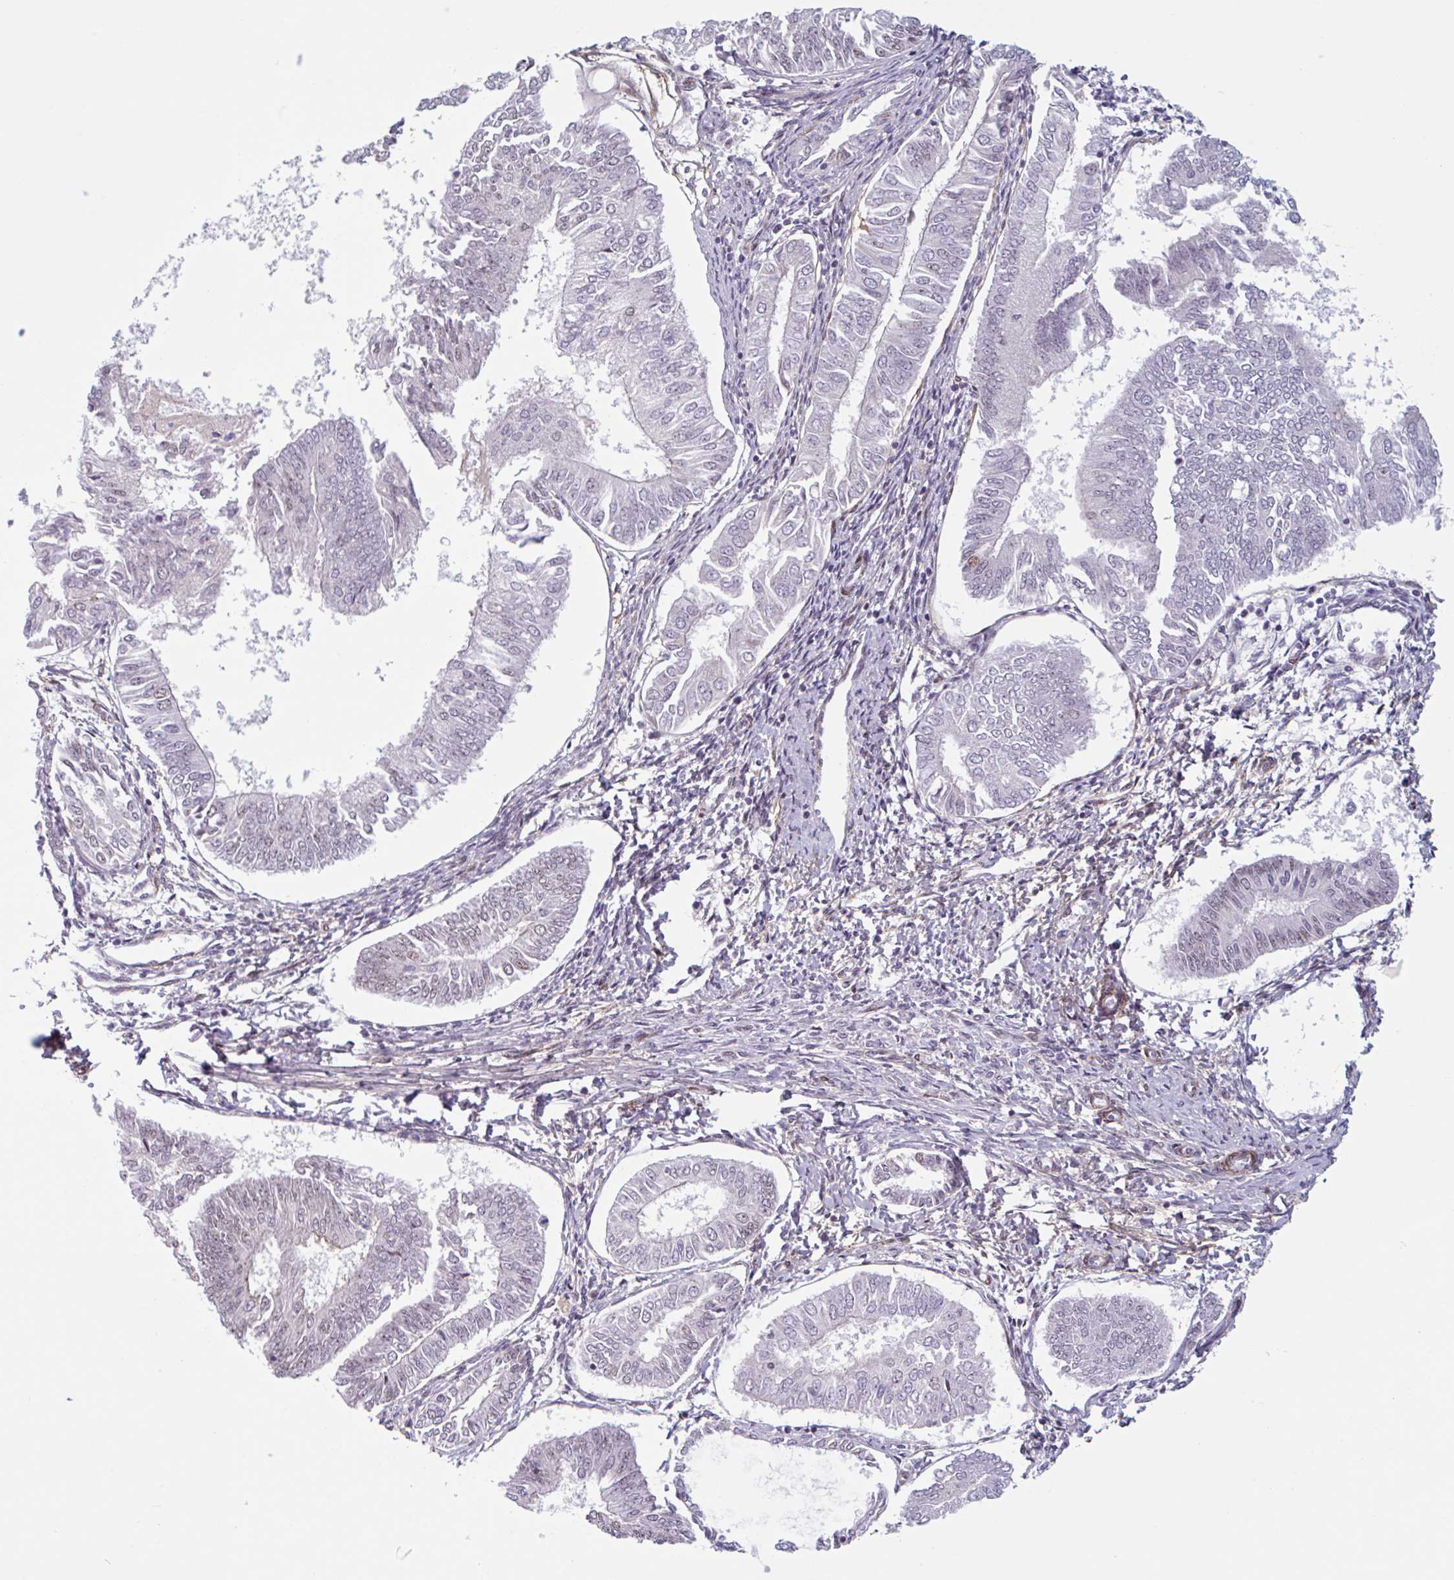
{"staining": {"intensity": "negative", "quantity": "none", "location": "none"}, "tissue": "endometrial cancer", "cell_type": "Tumor cells", "image_type": "cancer", "snomed": [{"axis": "morphology", "description": "Adenocarcinoma, NOS"}, {"axis": "topography", "description": "Endometrium"}], "caption": "Tumor cells are negative for protein expression in human adenocarcinoma (endometrial).", "gene": "TMEM119", "patient": {"sex": "female", "age": 58}}